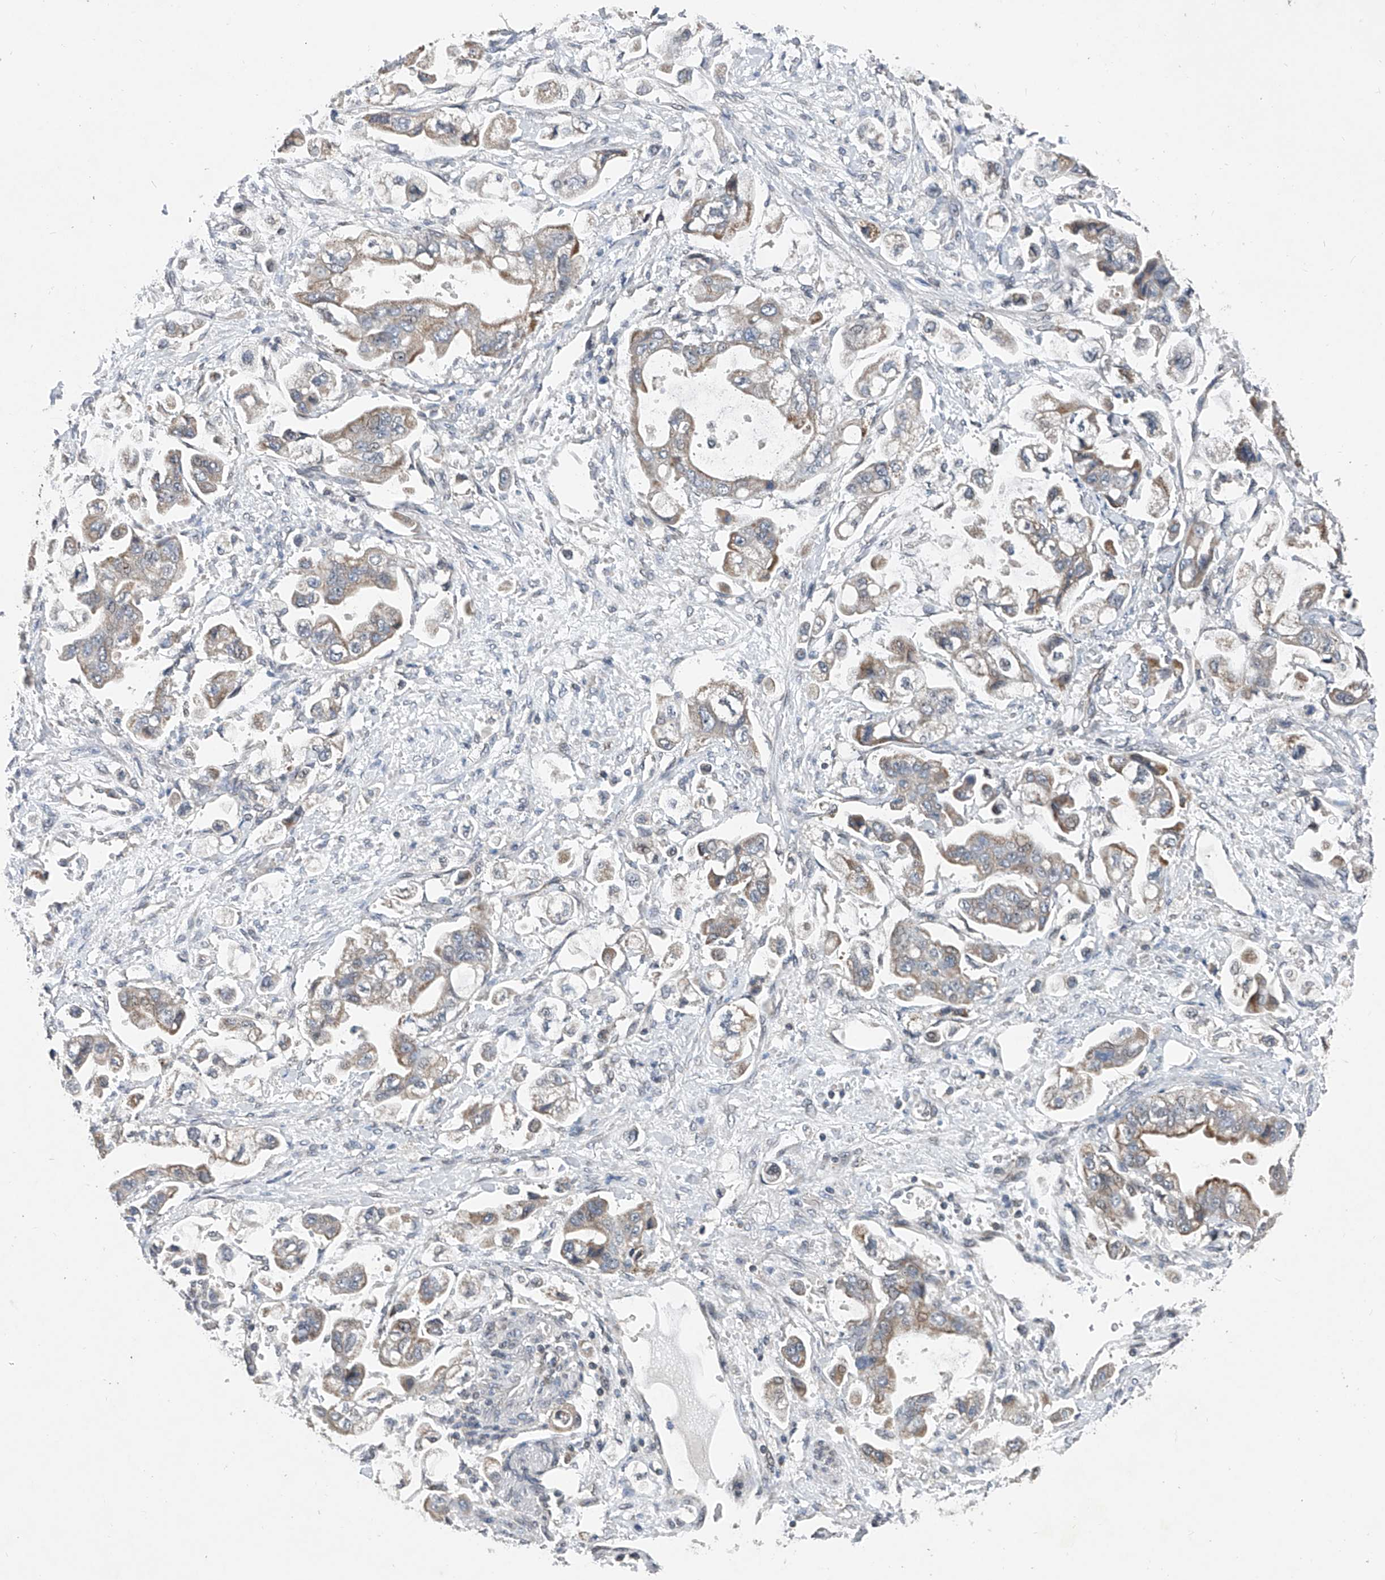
{"staining": {"intensity": "moderate", "quantity": "25%-75%", "location": "cytoplasmic/membranous"}, "tissue": "stomach cancer", "cell_type": "Tumor cells", "image_type": "cancer", "snomed": [{"axis": "morphology", "description": "Adenocarcinoma, NOS"}, {"axis": "topography", "description": "Stomach"}], "caption": "Immunohistochemistry (IHC) staining of adenocarcinoma (stomach), which displays medium levels of moderate cytoplasmic/membranous expression in about 25%-75% of tumor cells indicating moderate cytoplasmic/membranous protein positivity. The staining was performed using DAB (3,3'-diaminobenzidine) (brown) for protein detection and nuclei were counterstained in hematoxylin (blue).", "gene": "BCKDHB", "patient": {"sex": "male", "age": 62}}